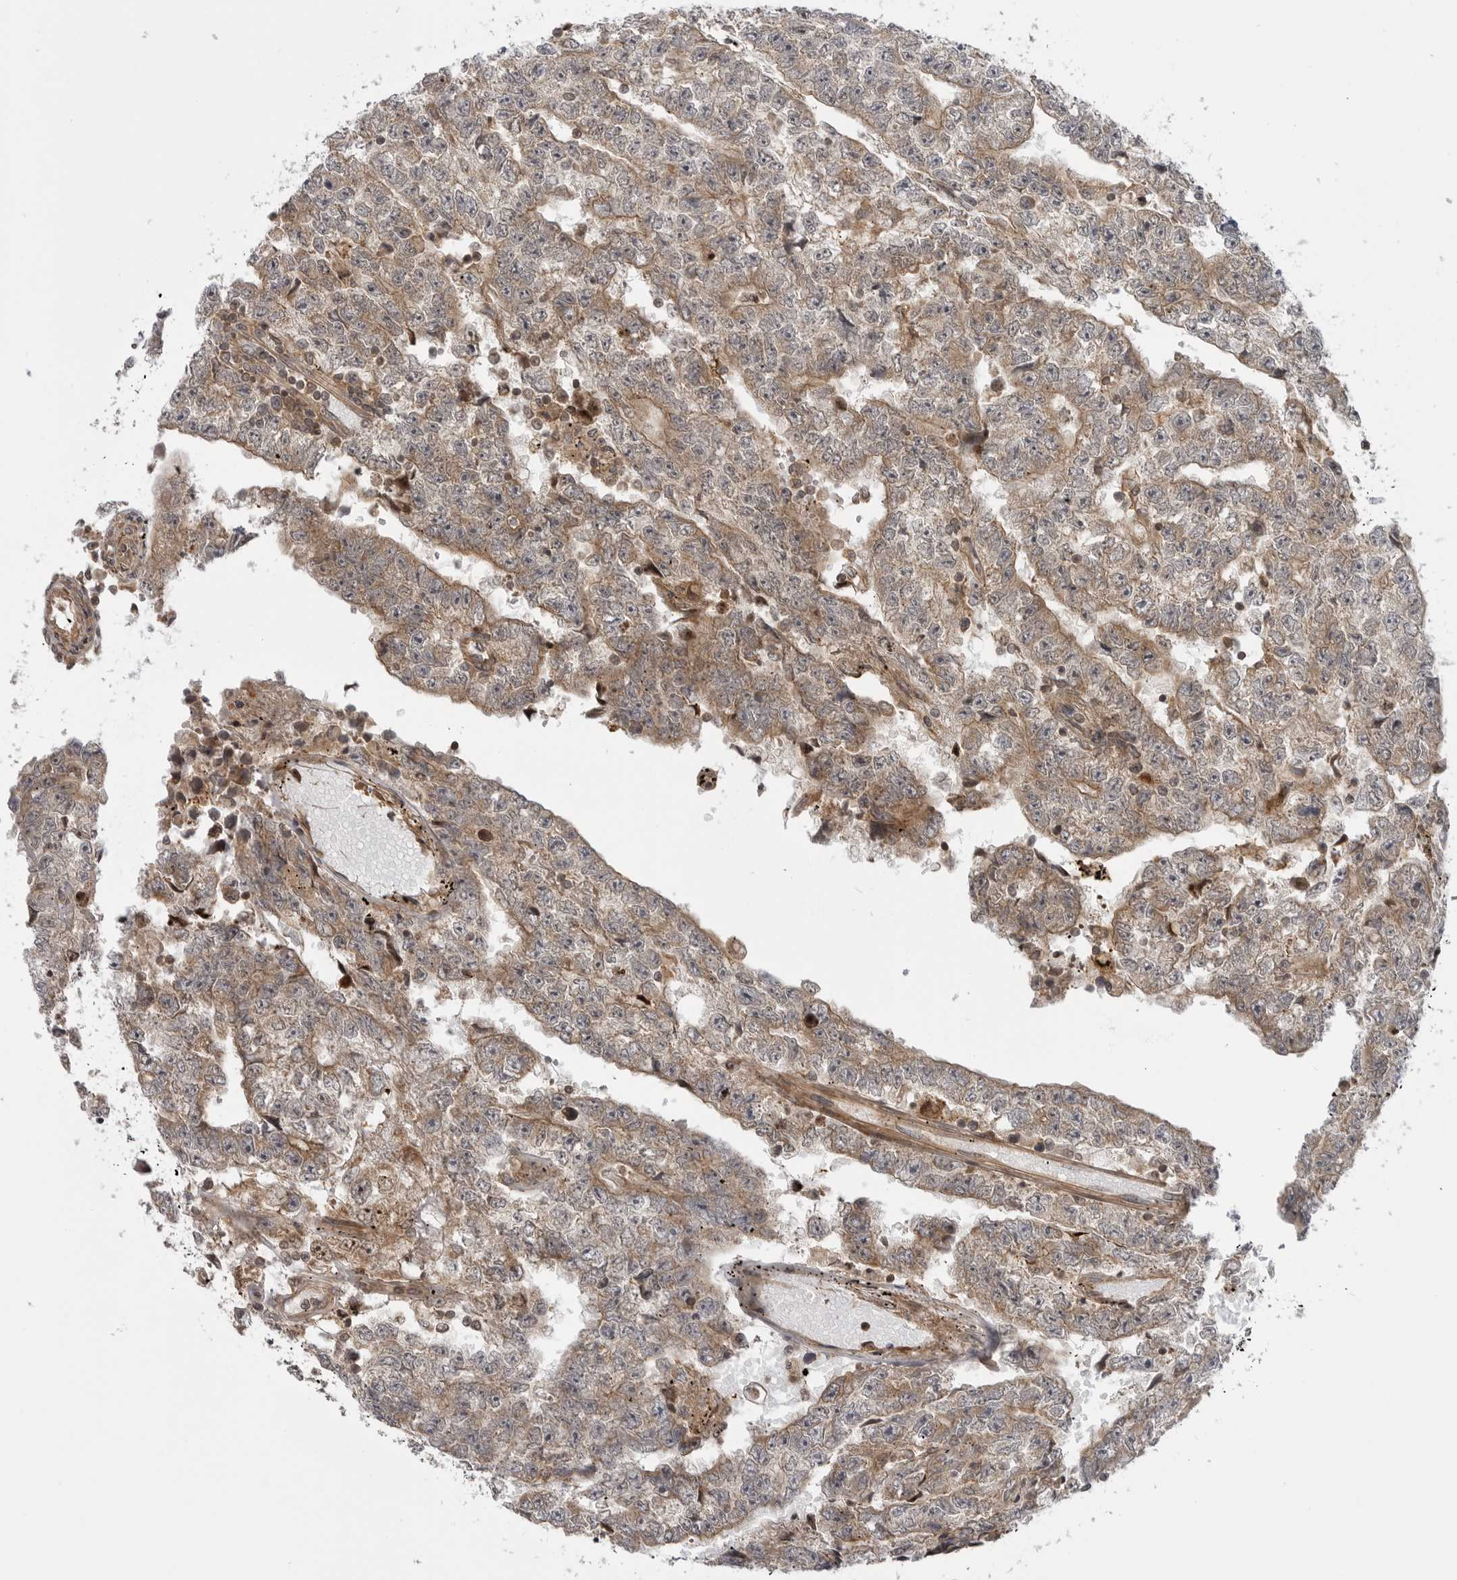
{"staining": {"intensity": "weak", "quantity": ">75%", "location": "cytoplasmic/membranous"}, "tissue": "testis cancer", "cell_type": "Tumor cells", "image_type": "cancer", "snomed": [{"axis": "morphology", "description": "Carcinoma, Embryonal, NOS"}, {"axis": "topography", "description": "Testis"}], "caption": "About >75% of tumor cells in testis cancer (embryonal carcinoma) reveal weak cytoplasmic/membranous protein positivity as visualized by brown immunohistochemical staining.", "gene": "LRRC45", "patient": {"sex": "male", "age": 25}}